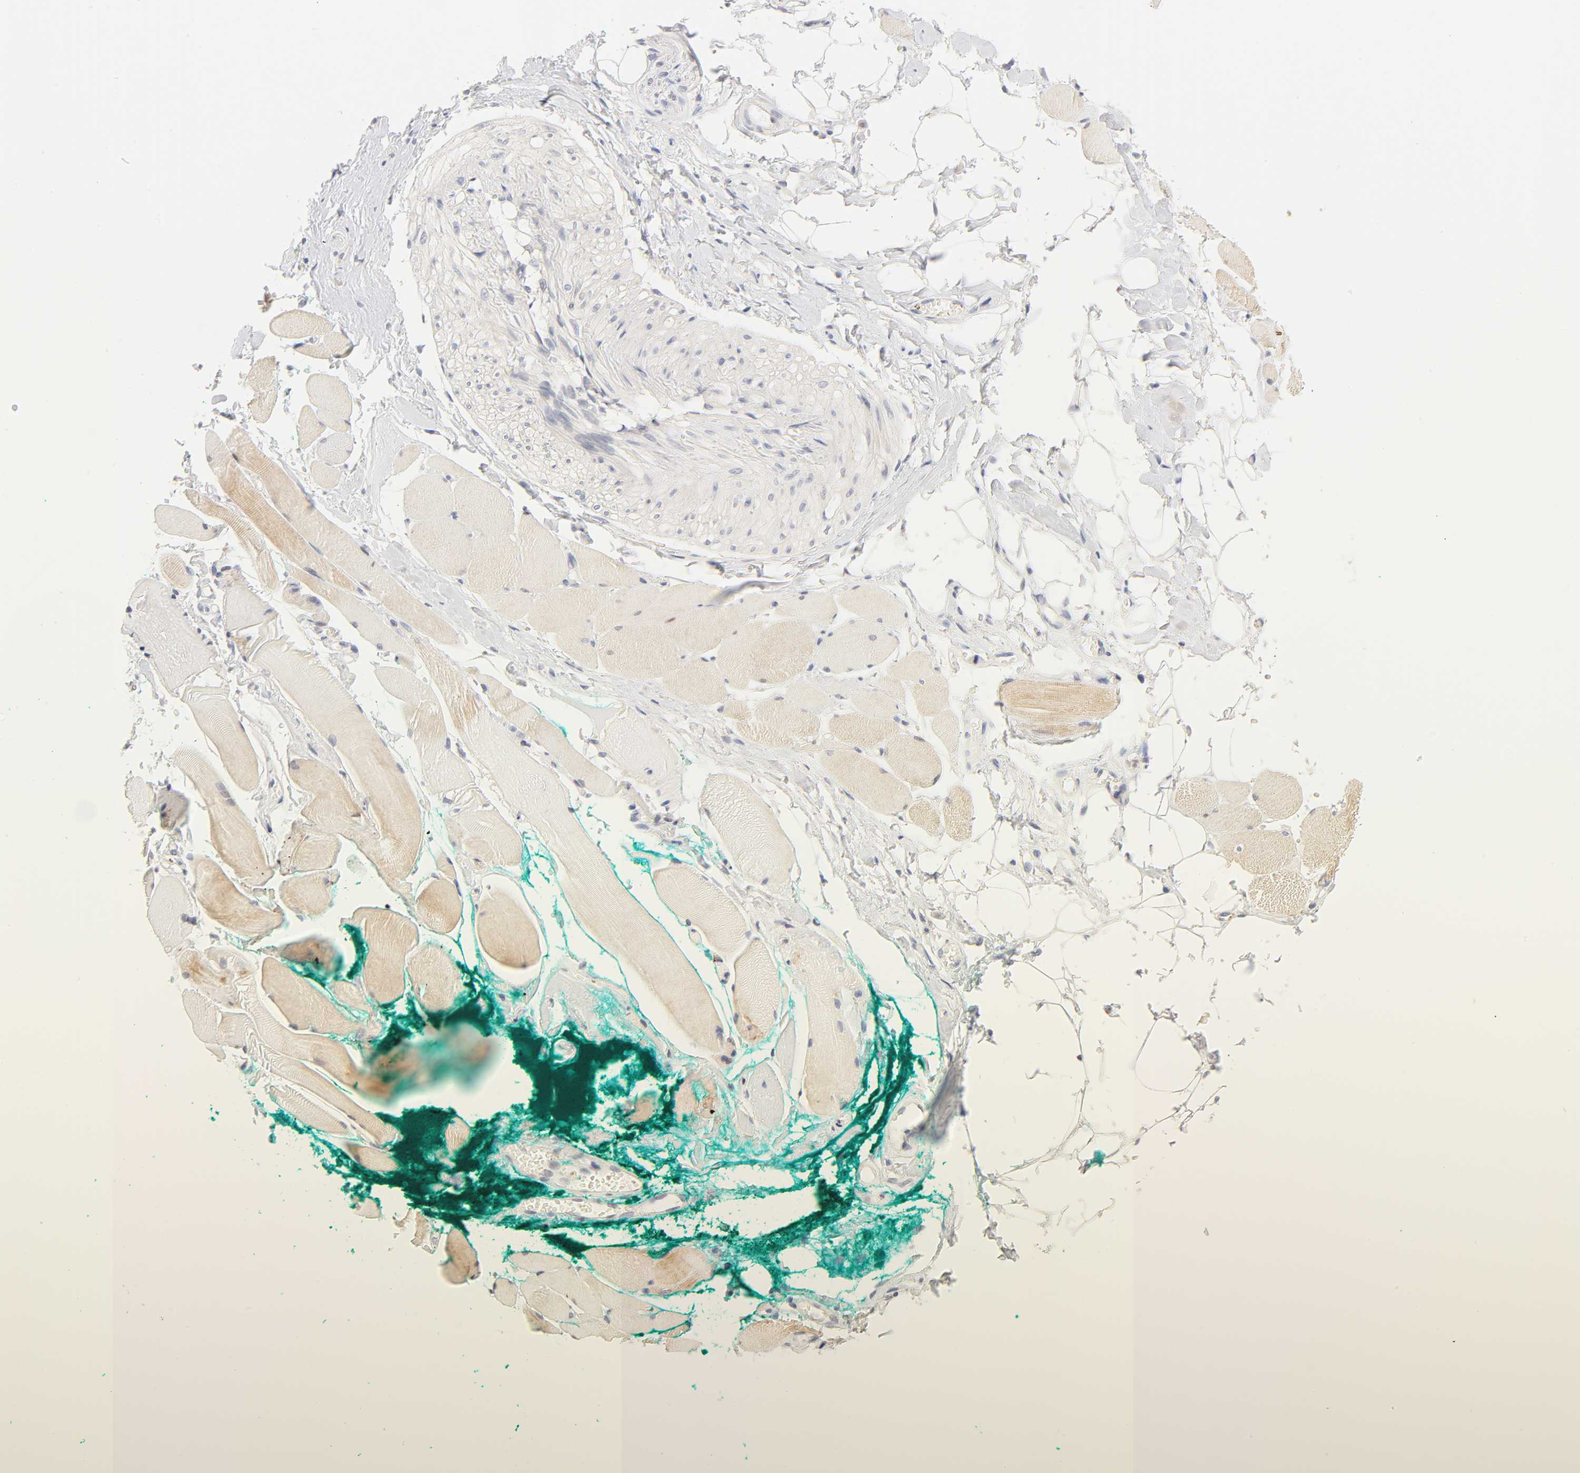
{"staining": {"intensity": "weak", "quantity": "25%-75%", "location": "cytoplasmic/membranous"}, "tissue": "skeletal muscle", "cell_type": "Myocytes", "image_type": "normal", "snomed": [{"axis": "morphology", "description": "Normal tissue, NOS"}, {"axis": "topography", "description": "Skeletal muscle"}, {"axis": "topography", "description": "Peripheral nerve tissue"}], "caption": "This is a micrograph of immunohistochemistry (IHC) staining of unremarkable skeletal muscle, which shows weak staining in the cytoplasmic/membranous of myocytes.", "gene": "CYP4B1", "patient": {"sex": "female", "age": 84}}